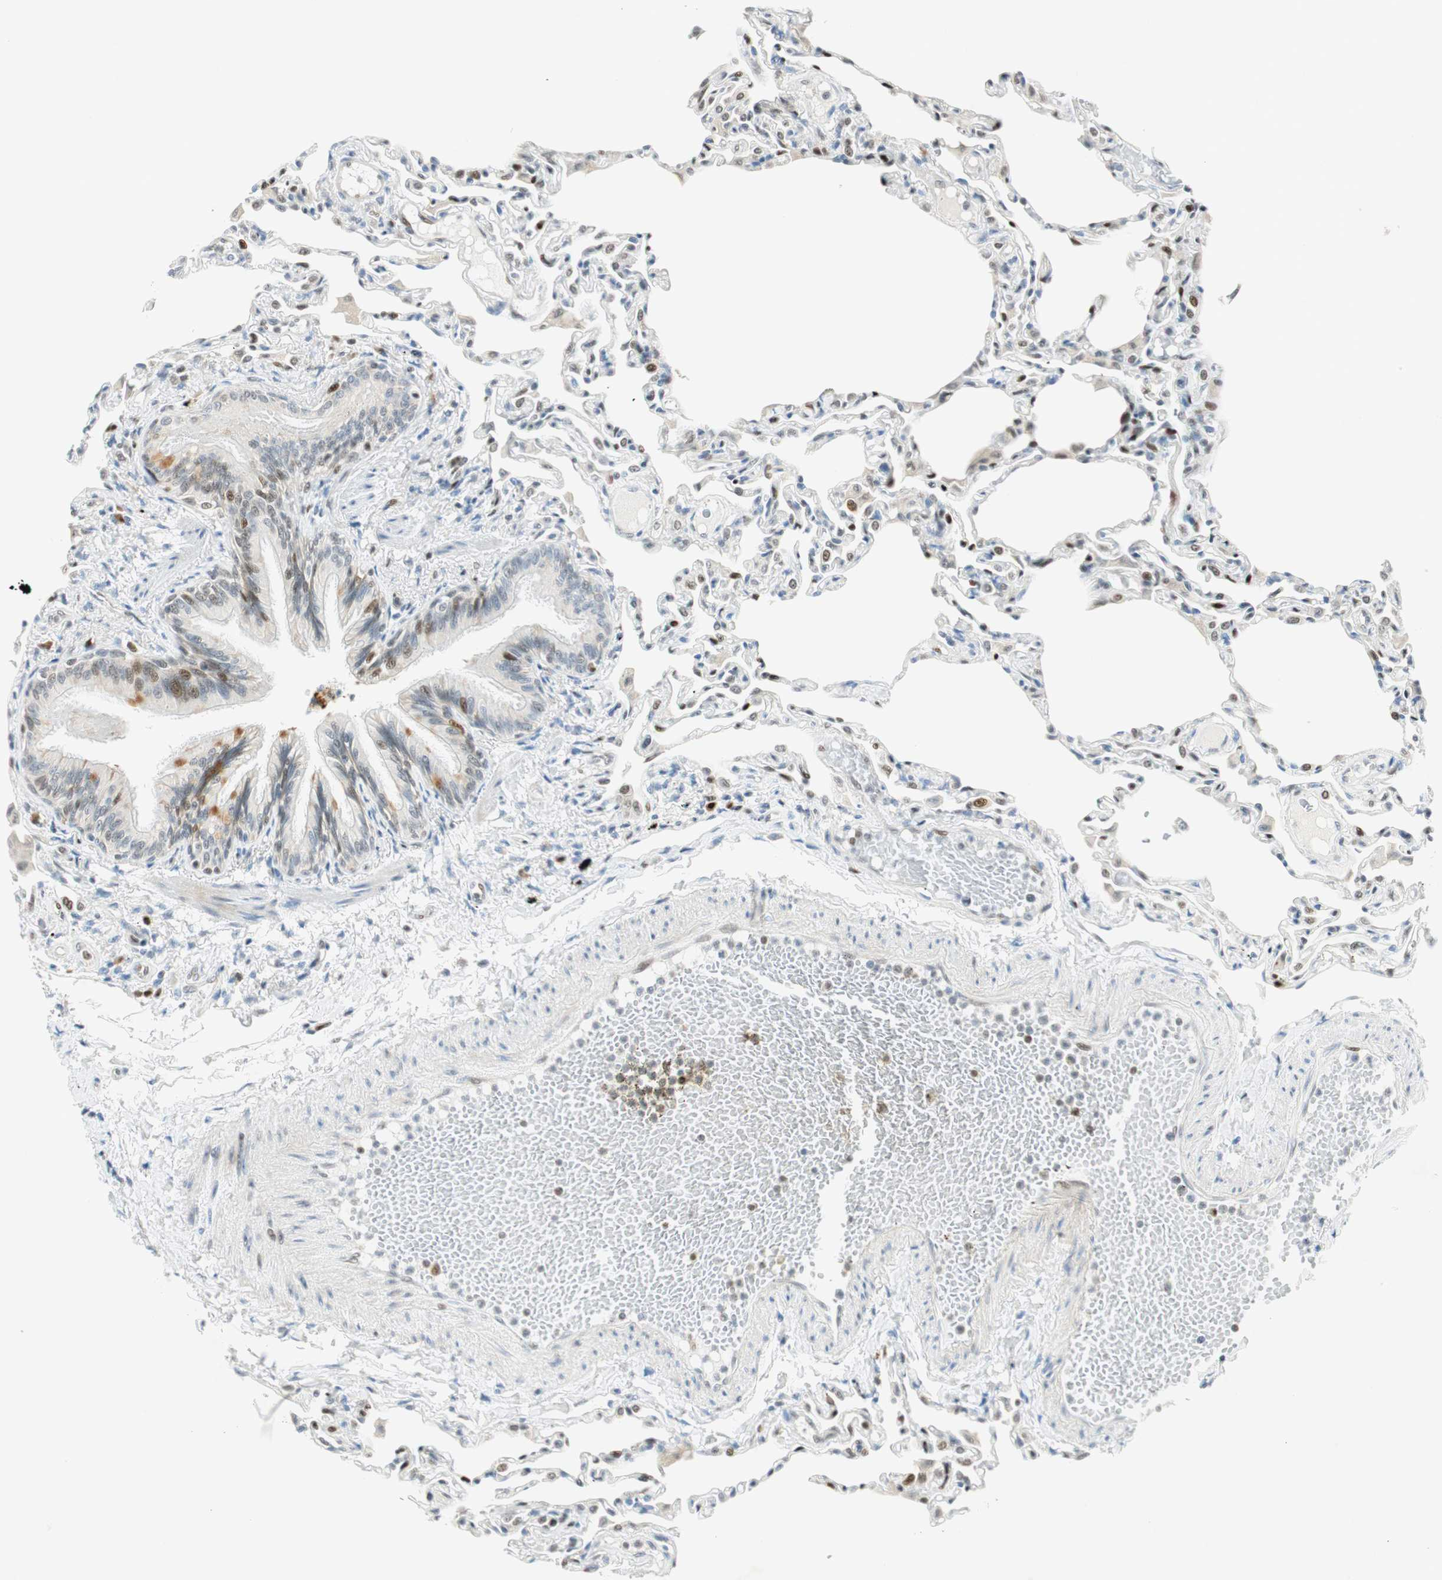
{"staining": {"intensity": "negative", "quantity": "none", "location": "none"}, "tissue": "lung", "cell_type": "Alveolar cells", "image_type": "normal", "snomed": [{"axis": "morphology", "description": "Normal tissue, NOS"}, {"axis": "topography", "description": "Lung"}], "caption": "The IHC micrograph has no significant staining in alveolar cells of lung.", "gene": "MSX2", "patient": {"sex": "female", "age": 49}}